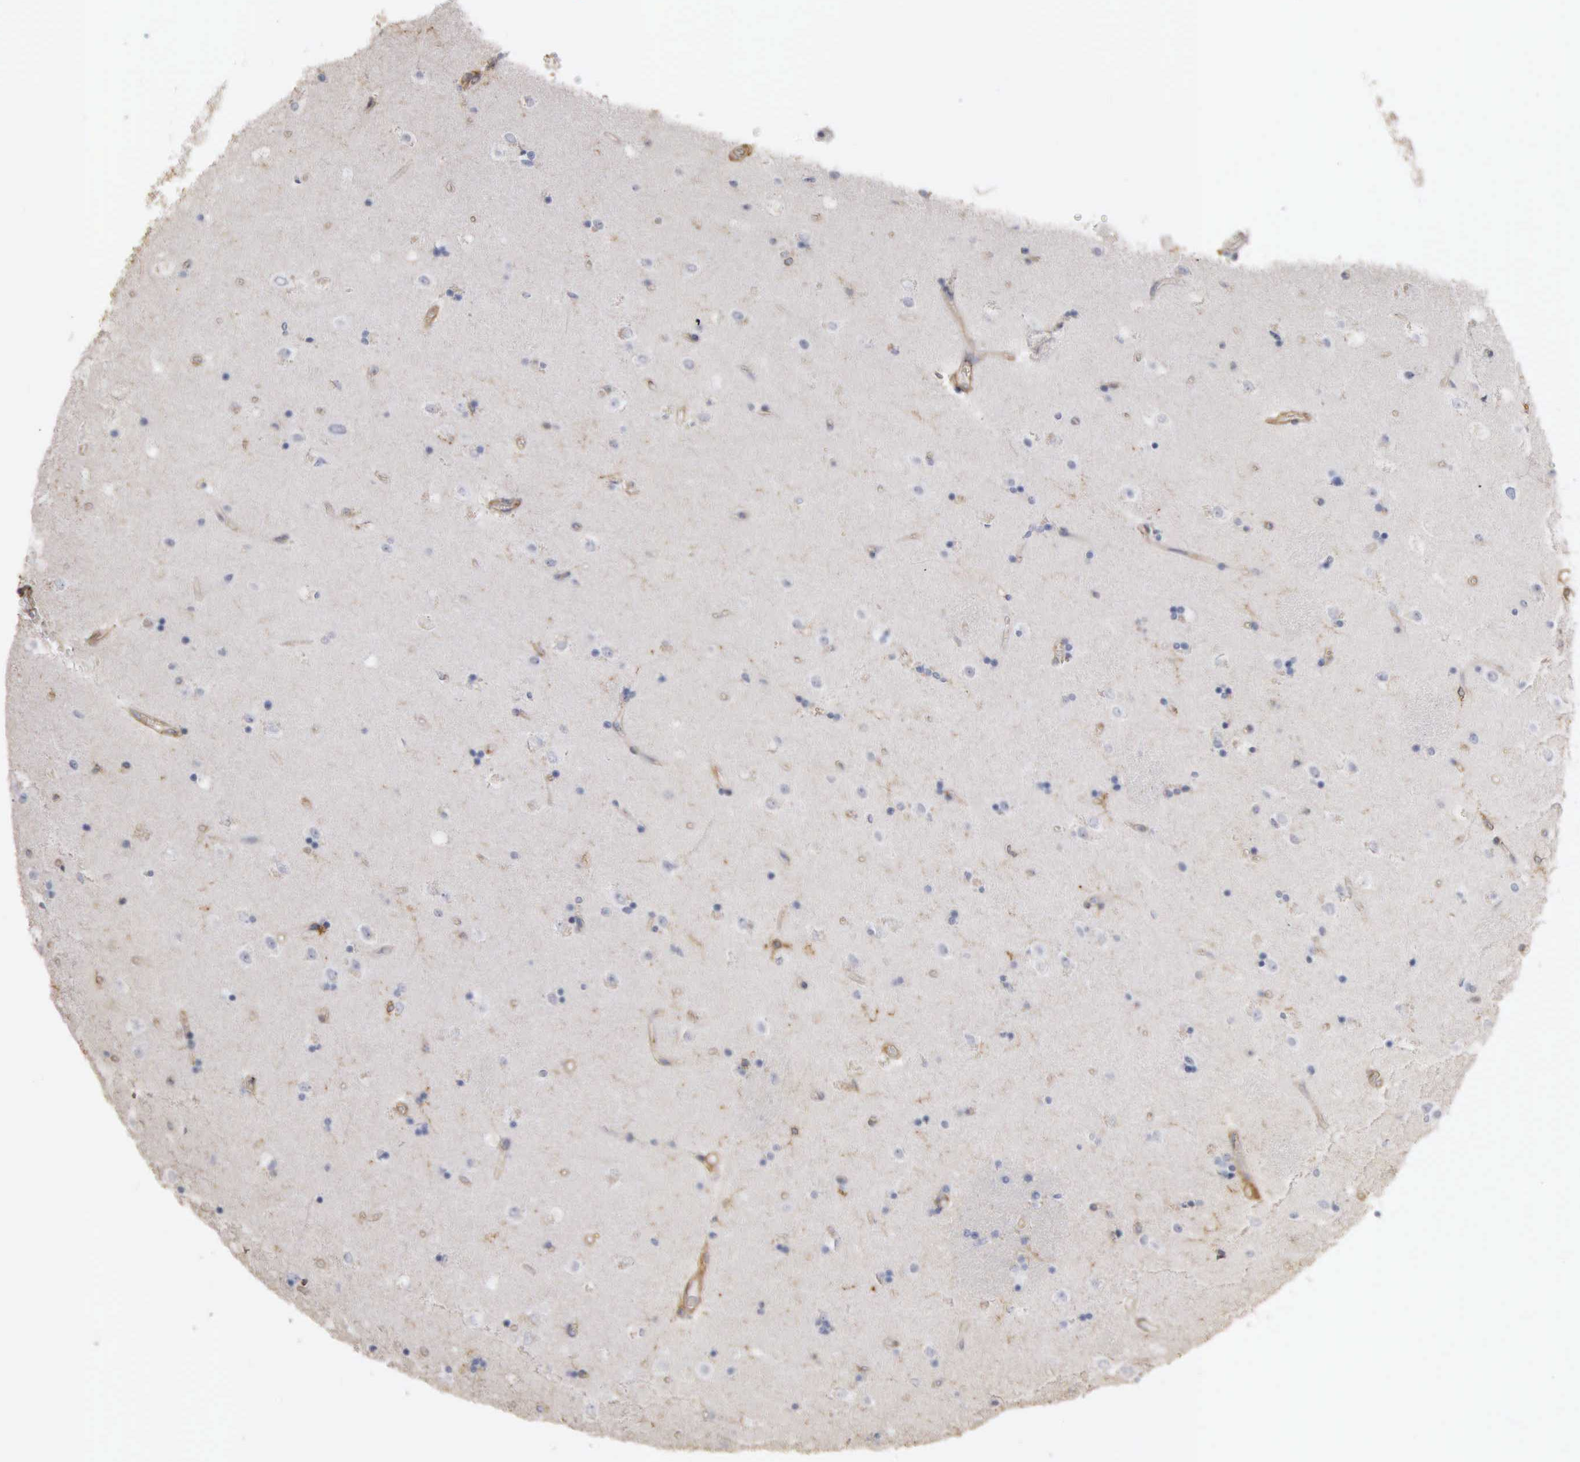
{"staining": {"intensity": "weak", "quantity": "<25%", "location": "cytoplasmic/membranous"}, "tissue": "caudate", "cell_type": "Glial cells", "image_type": "normal", "snomed": [{"axis": "morphology", "description": "Normal tissue, NOS"}, {"axis": "topography", "description": "Lateral ventricle wall"}], "caption": "Immunohistochemical staining of benign caudate reveals no significant expression in glial cells.", "gene": "CD99", "patient": {"sex": "female", "age": 54}}